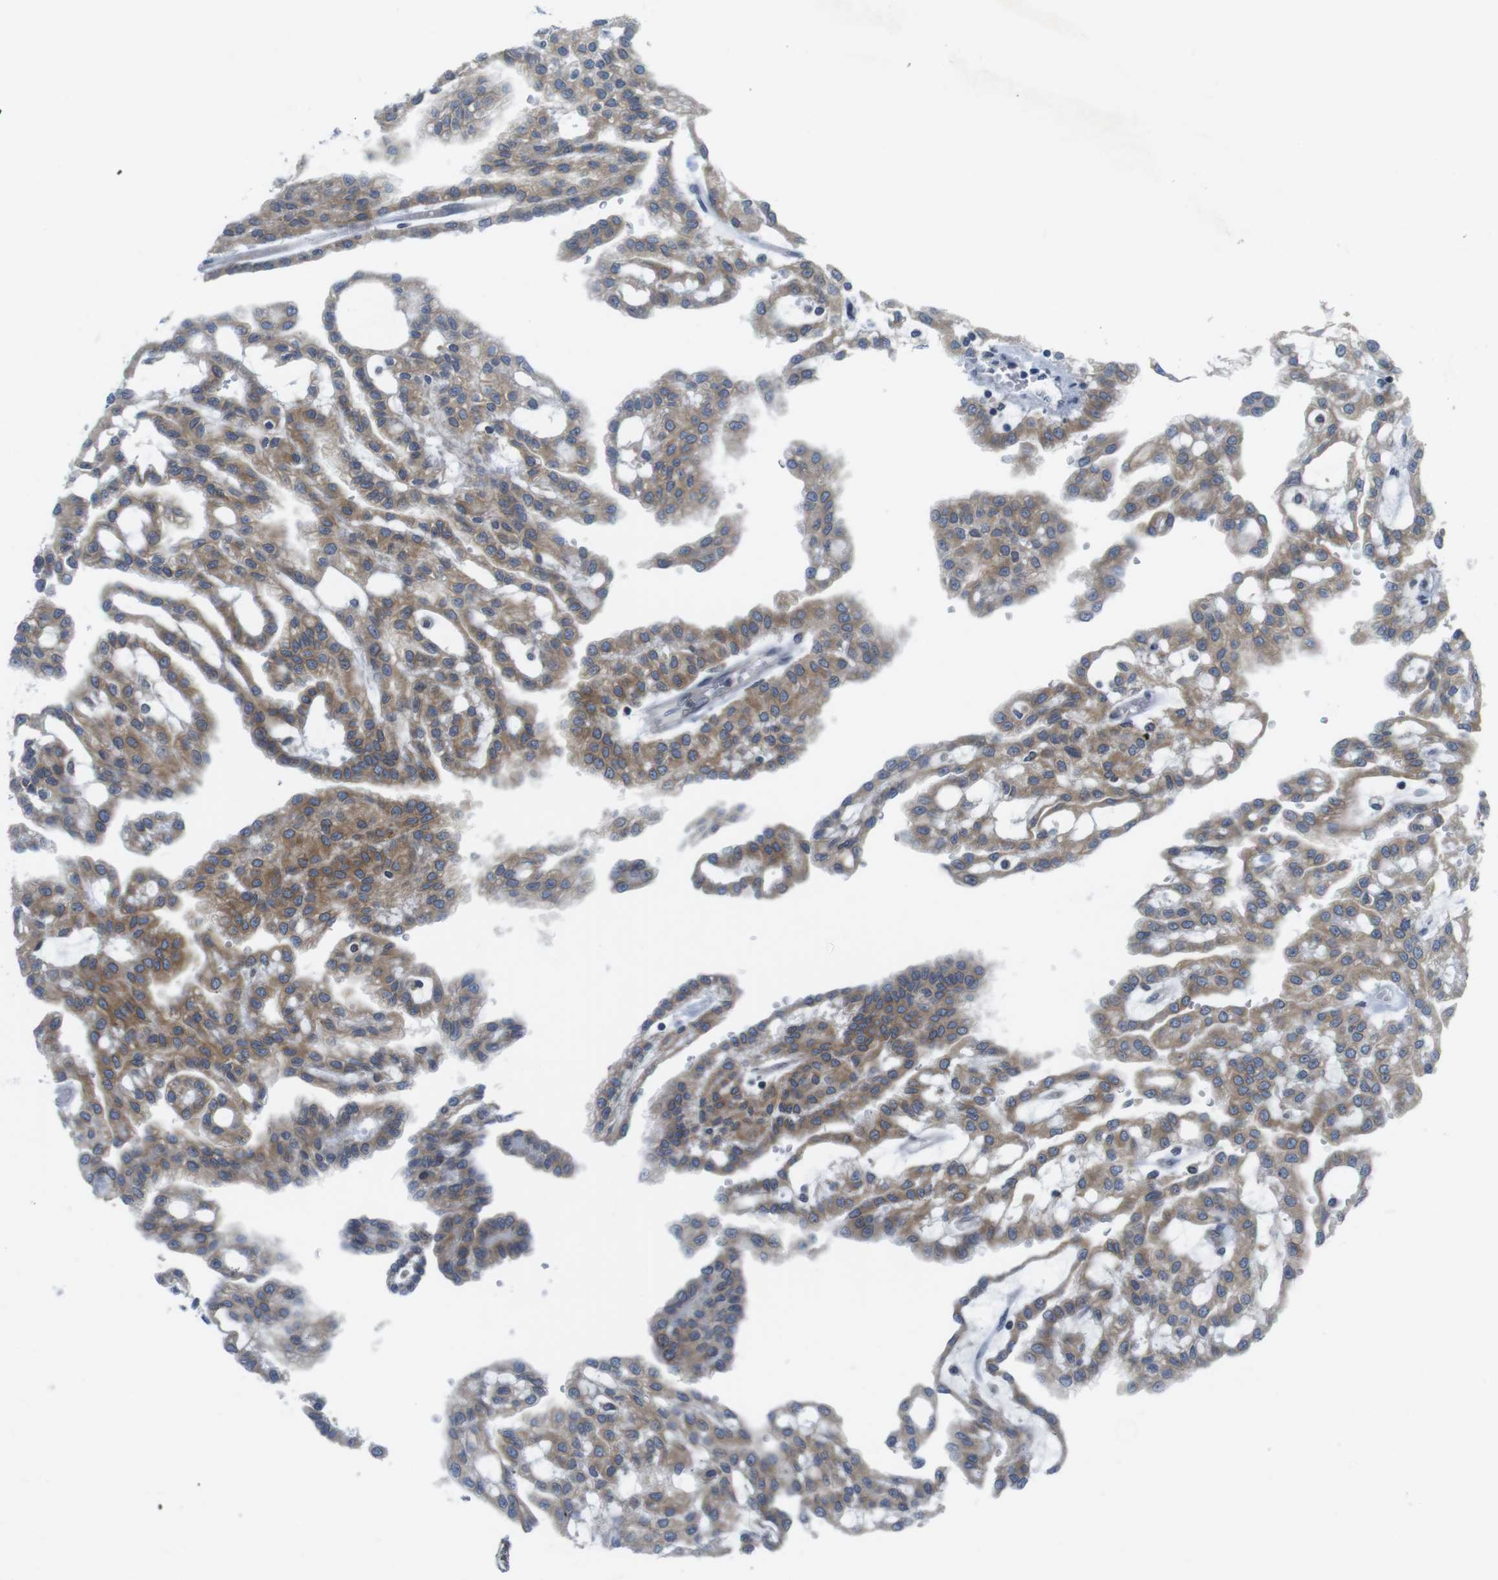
{"staining": {"intensity": "moderate", "quantity": ">75%", "location": "cytoplasmic/membranous"}, "tissue": "renal cancer", "cell_type": "Tumor cells", "image_type": "cancer", "snomed": [{"axis": "morphology", "description": "Adenocarcinoma, NOS"}, {"axis": "topography", "description": "Kidney"}], "caption": "This micrograph displays renal adenocarcinoma stained with immunohistochemistry to label a protein in brown. The cytoplasmic/membranous of tumor cells show moderate positivity for the protein. Nuclei are counter-stained blue.", "gene": "ERGIC3", "patient": {"sex": "male", "age": 63}}